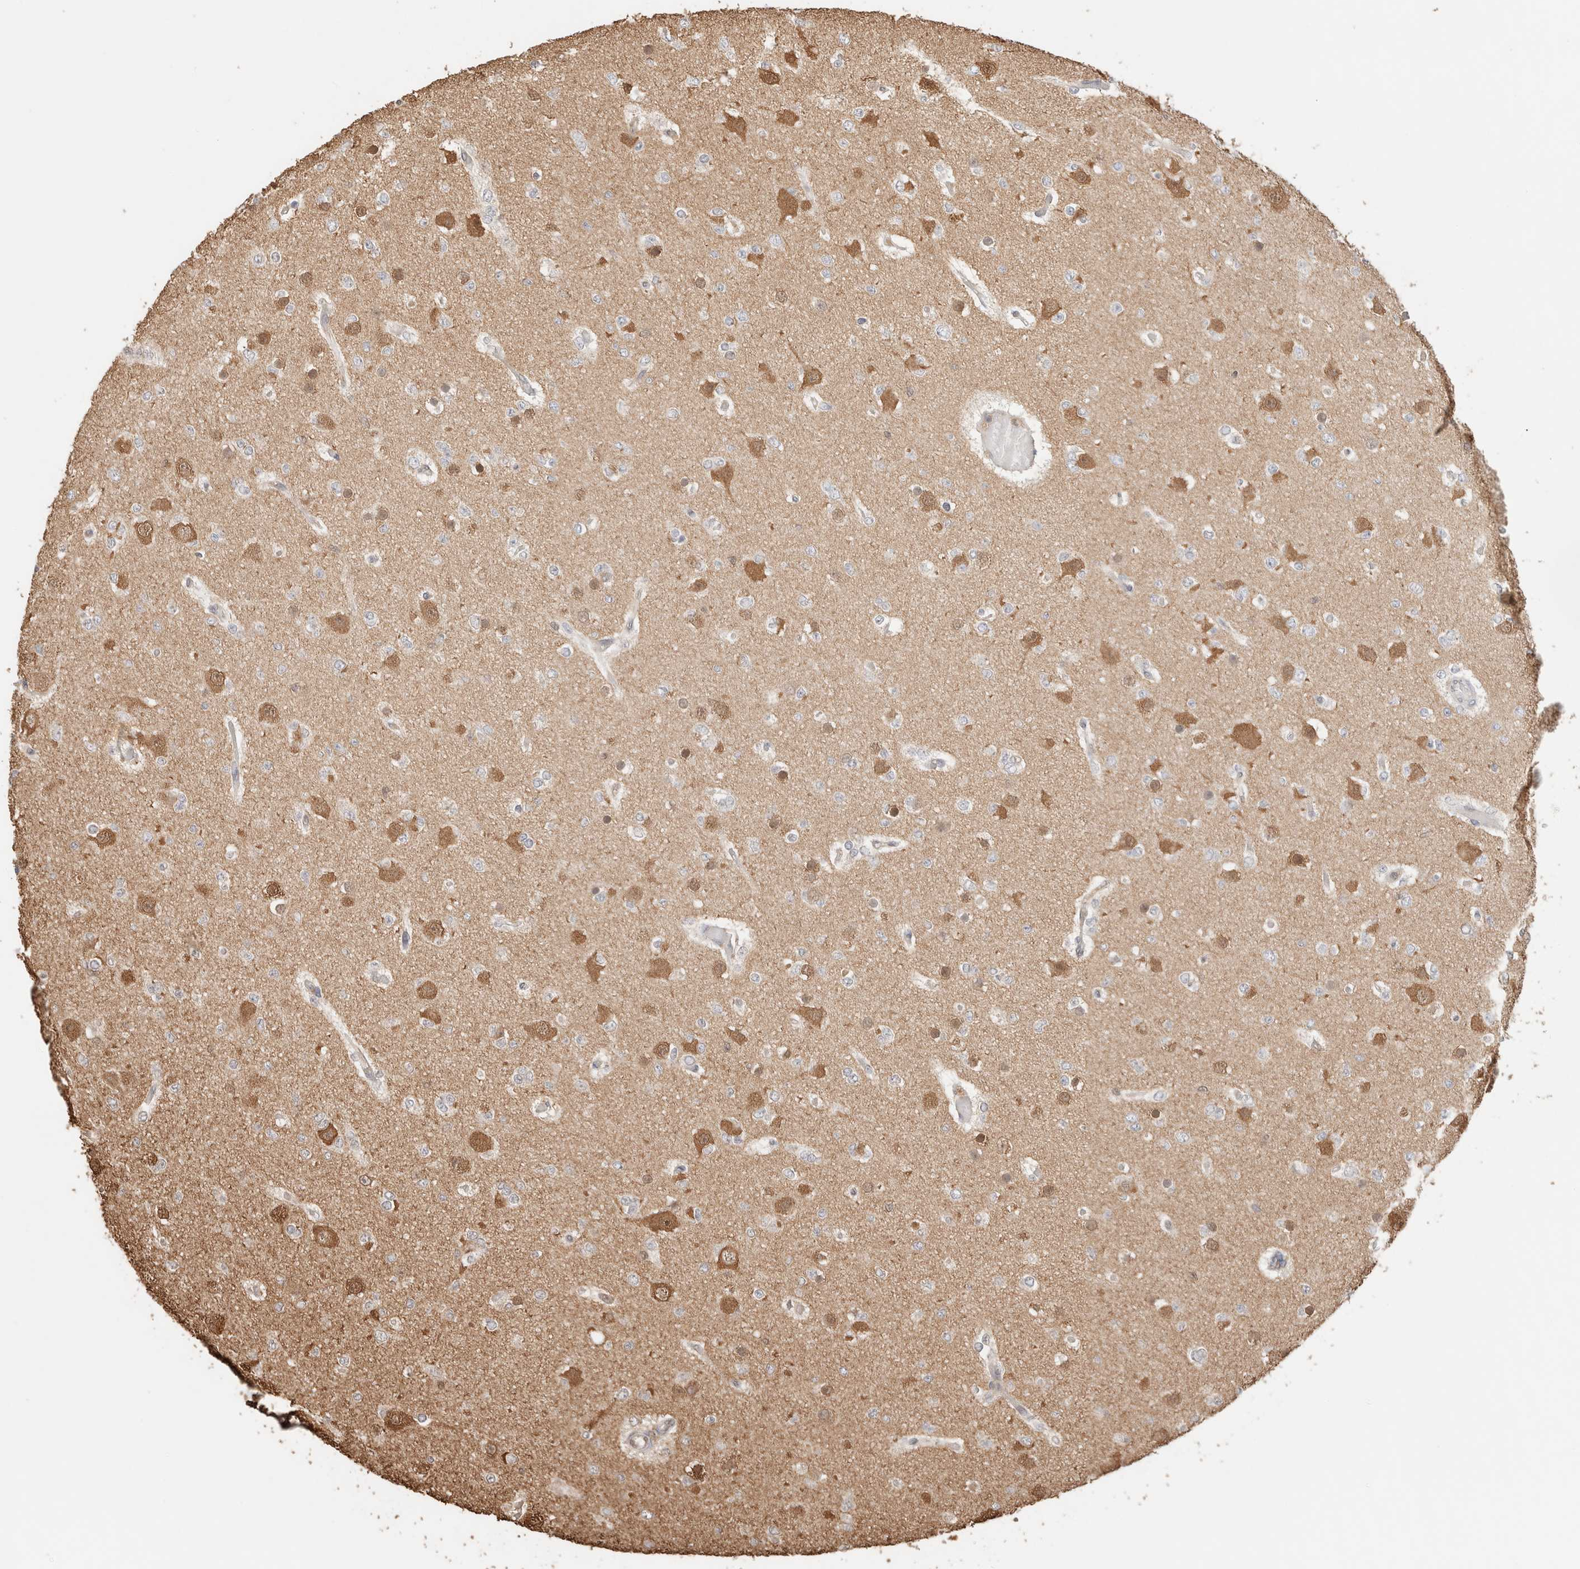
{"staining": {"intensity": "negative", "quantity": "none", "location": "none"}, "tissue": "glioma", "cell_type": "Tumor cells", "image_type": "cancer", "snomed": [{"axis": "morphology", "description": "Glioma, malignant, Low grade"}, {"axis": "topography", "description": "Brain"}], "caption": "Malignant low-grade glioma was stained to show a protein in brown. There is no significant positivity in tumor cells.", "gene": "YWHAH", "patient": {"sex": "female", "age": 22}}